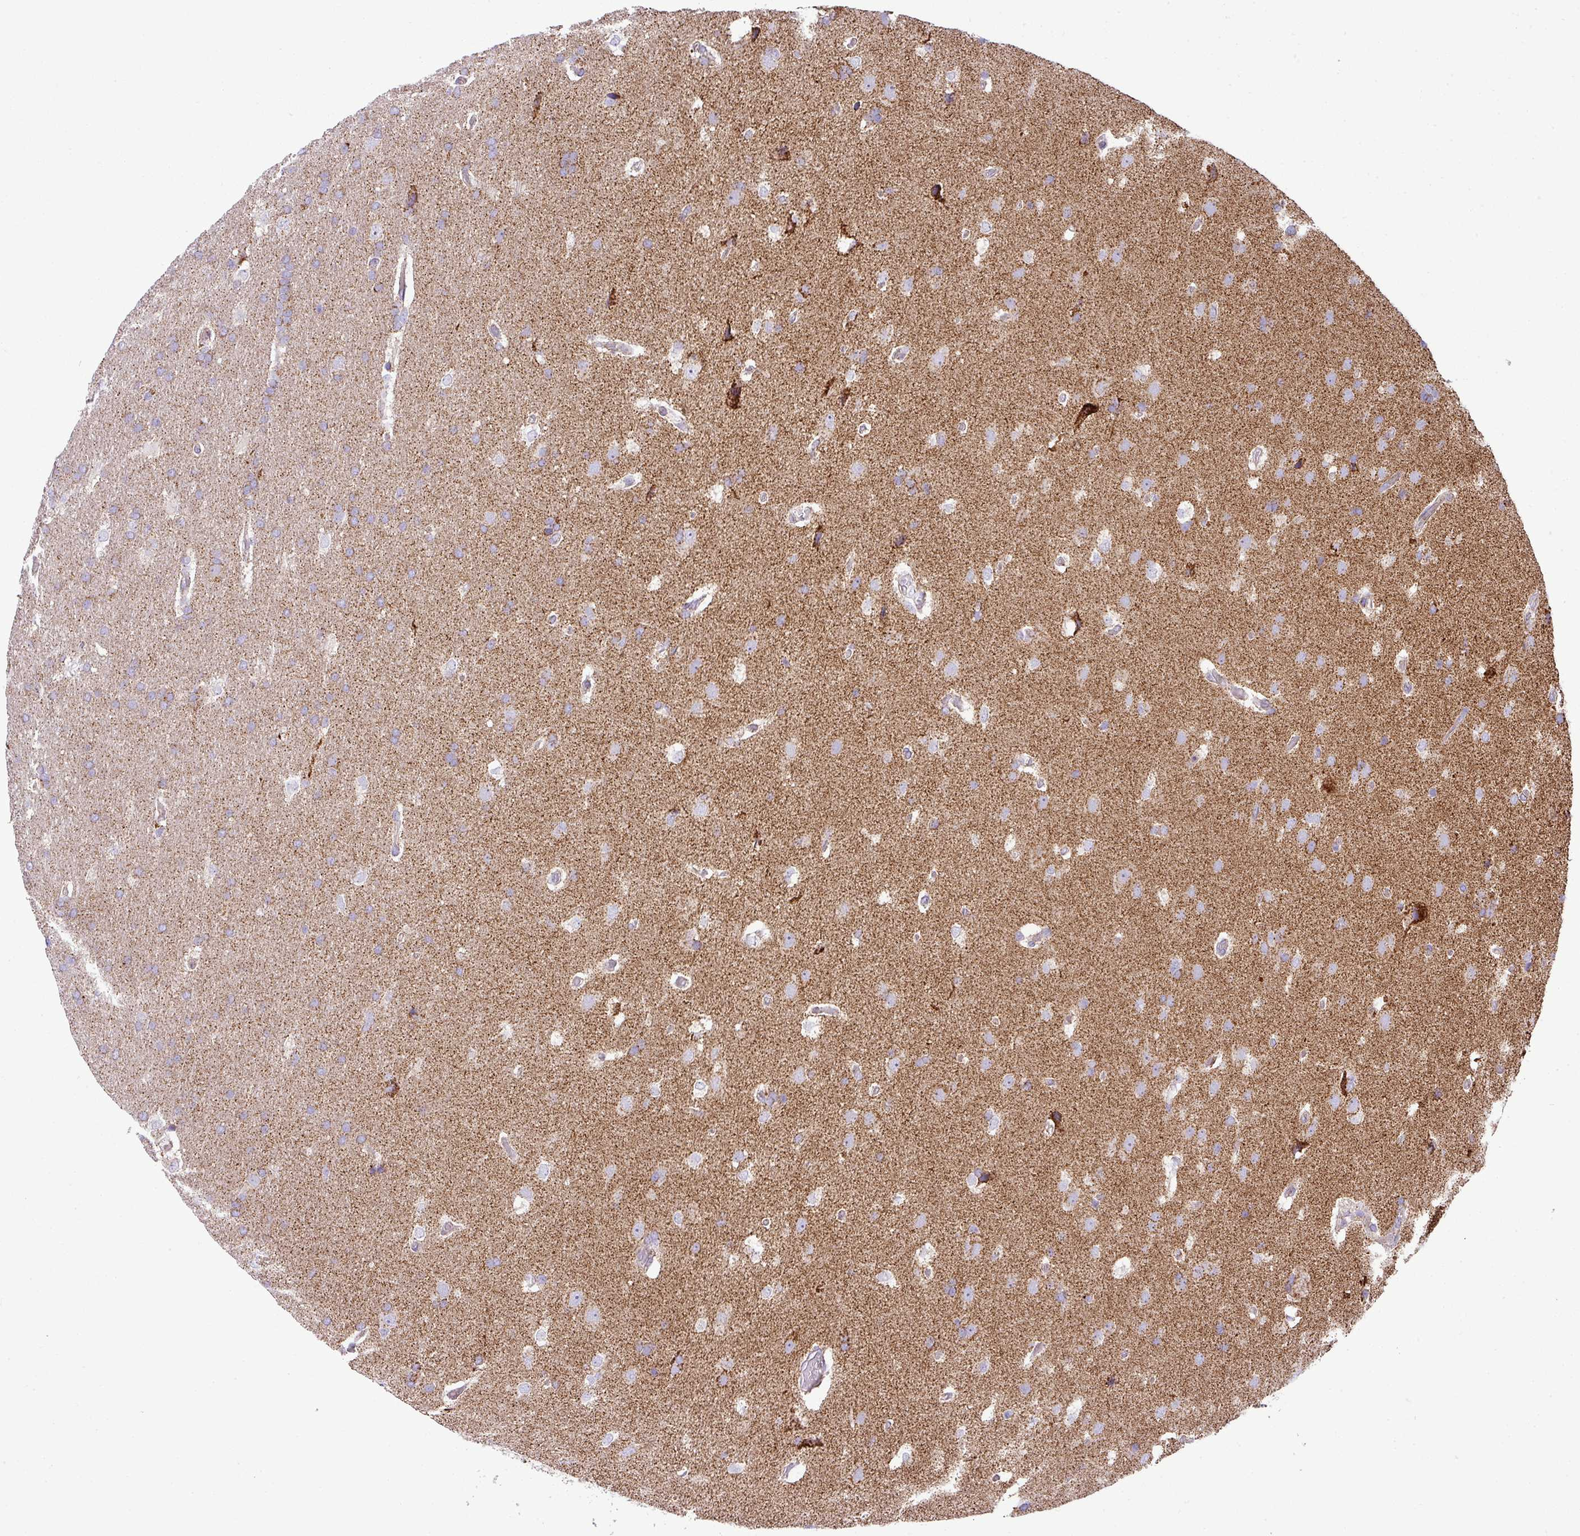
{"staining": {"intensity": "weak", "quantity": "<25%", "location": "cytoplasmic/membranous"}, "tissue": "glioma", "cell_type": "Tumor cells", "image_type": "cancer", "snomed": [{"axis": "morphology", "description": "Glioma, malignant, High grade"}, {"axis": "topography", "description": "Brain"}], "caption": "Human glioma stained for a protein using IHC shows no positivity in tumor cells.", "gene": "ZNF81", "patient": {"sex": "male", "age": 56}}